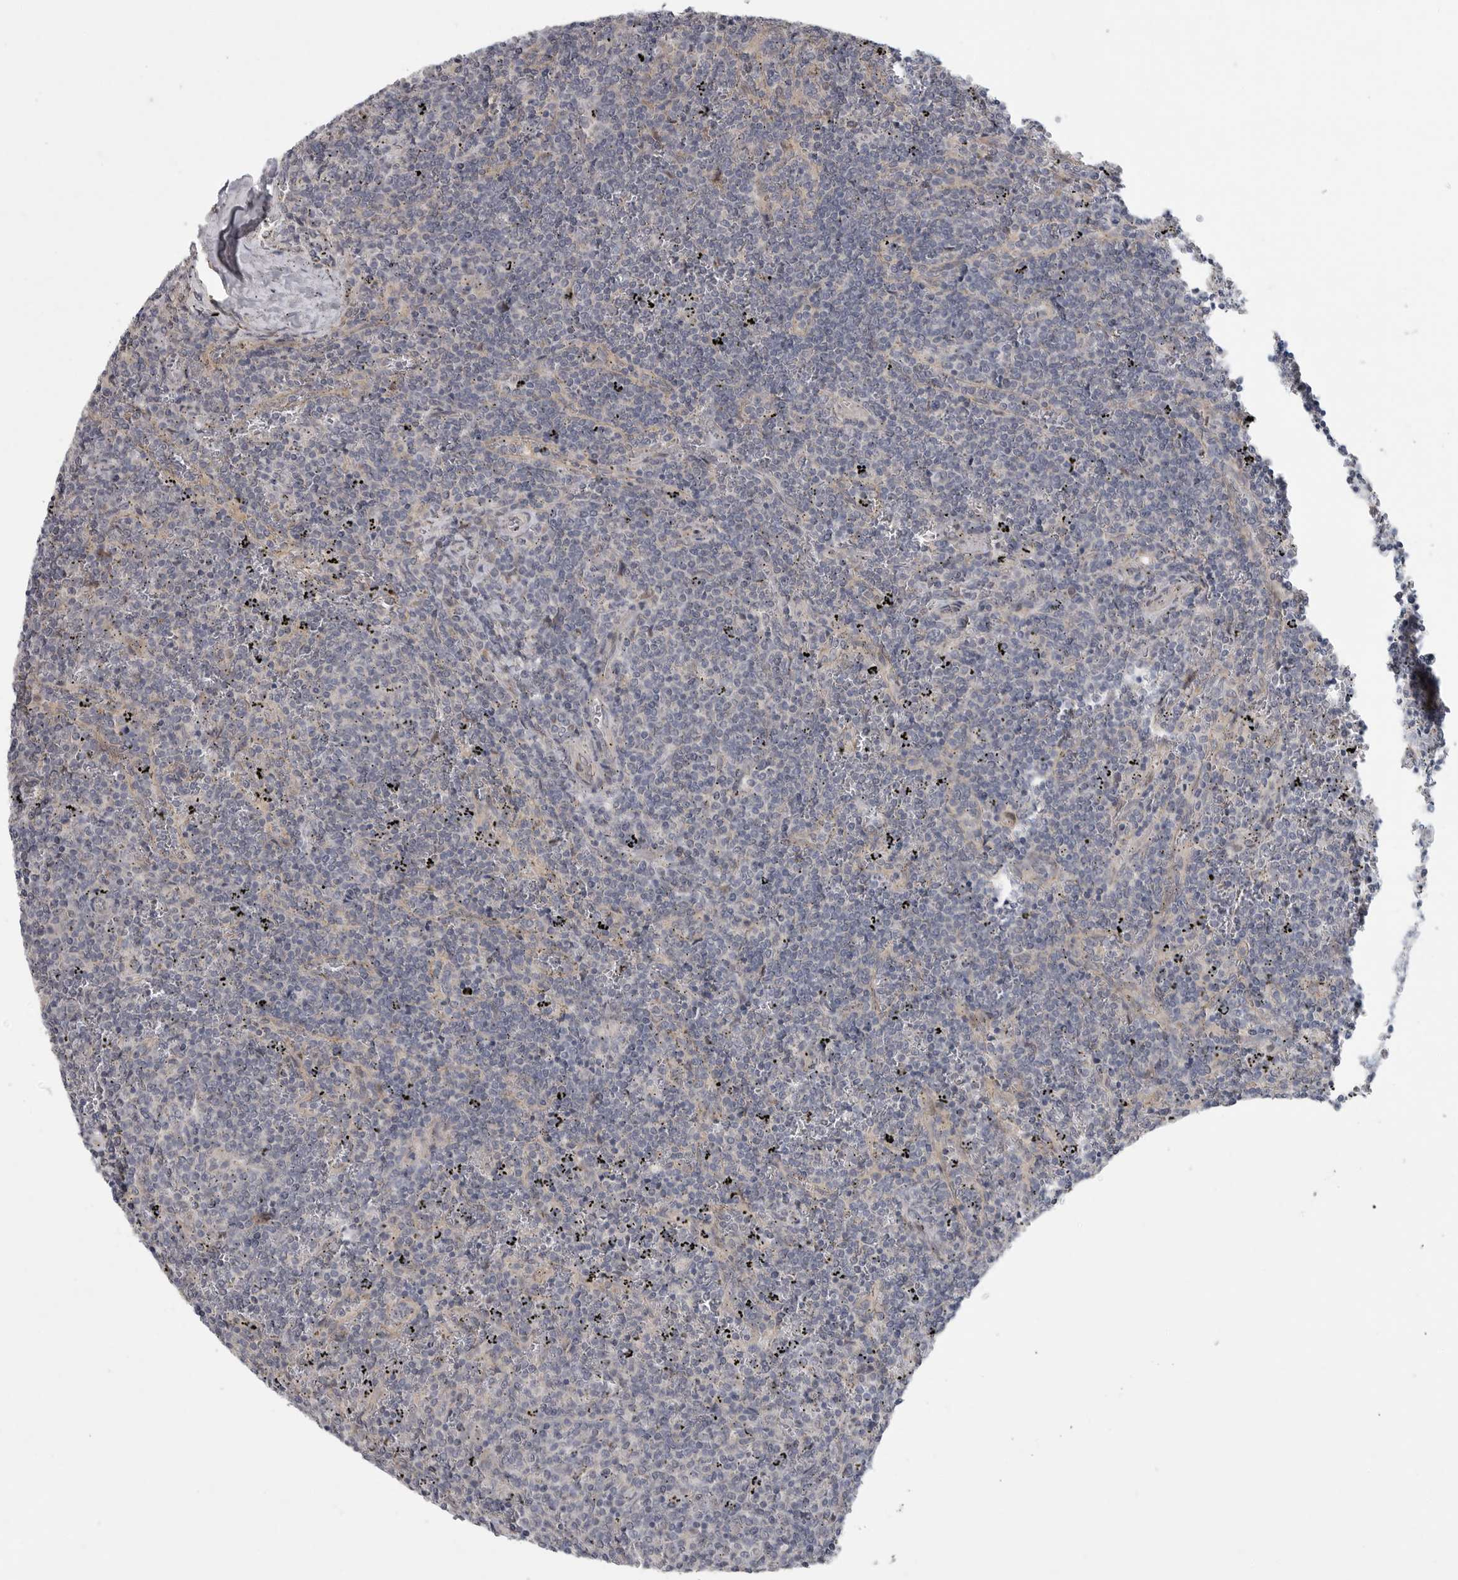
{"staining": {"intensity": "negative", "quantity": "none", "location": "none"}, "tissue": "lymphoma", "cell_type": "Tumor cells", "image_type": "cancer", "snomed": [{"axis": "morphology", "description": "Malignant lymphoma, non-Hodgkin's type, Low grade"}, {"axis": "topography", "description": "Spleen"}], "caption": "Human malignant lymphoma, non-Hodgkin's type (low-grade) stained for a protein using immunohistochemistry (IHC) demonstrates no expression in tumor cells.", "gene": "FBXO43", "patient": {"sex": "female", "age": 50}}